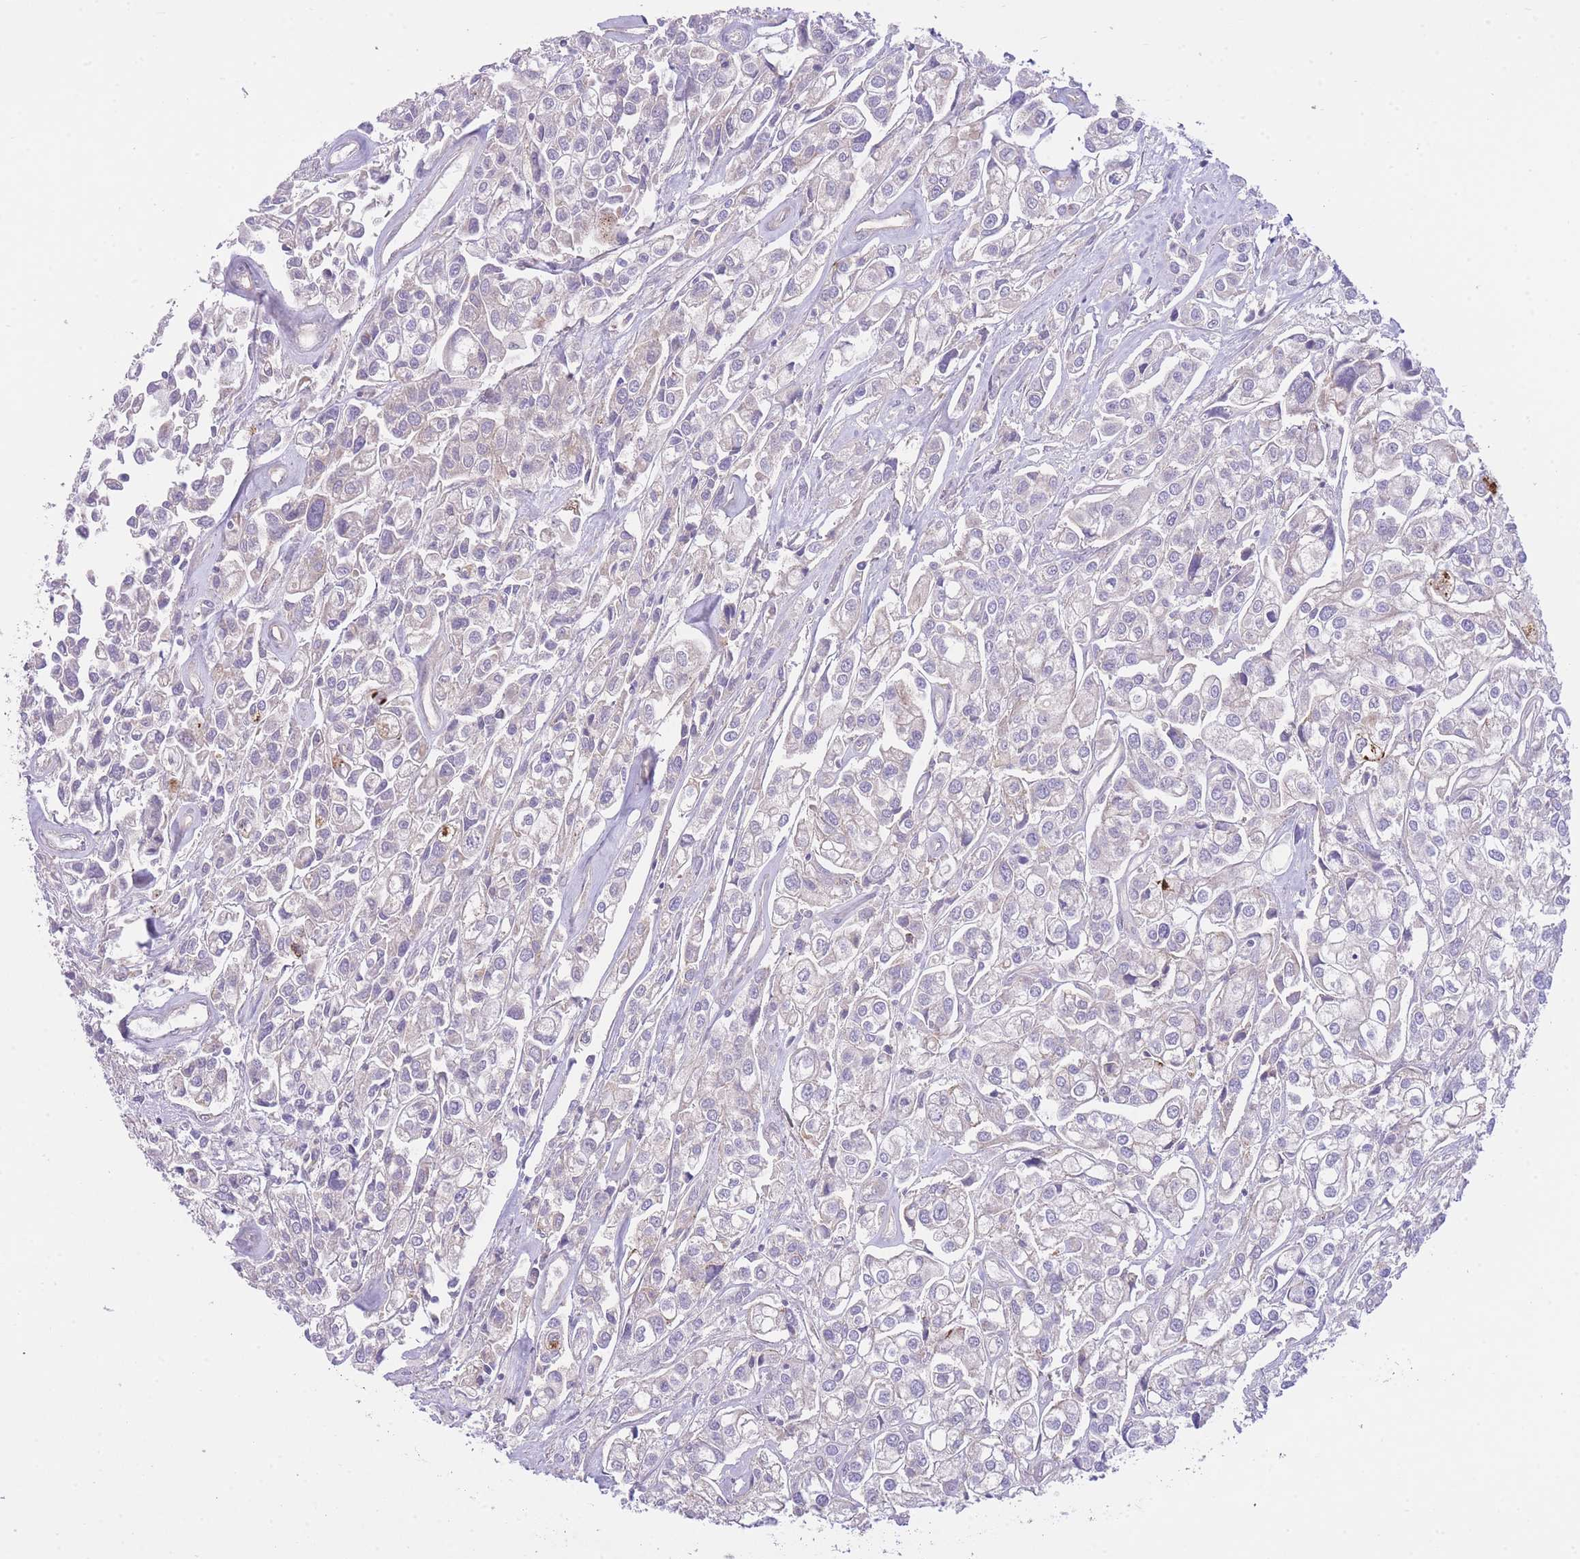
{"staining": {"intensity": "negative", "quantity": "none", "location": "none"}, "tissue": "urothelial cancer", "cell_type": "Tumor cells", "image_type": "cancer", "snomed": [{"axis": "morphology", "description": "Urothelial carcinoma, High grade"}, {"axis": "topography", "description": "Urinary bladder"}], "caption": "This is an immunohistochemistry (IHC) photomicrograph of urothelial cancer. There is no expression in tumor cells.", "gene": "CTBP1", "patient": {"sex": "male", "age": 67}}